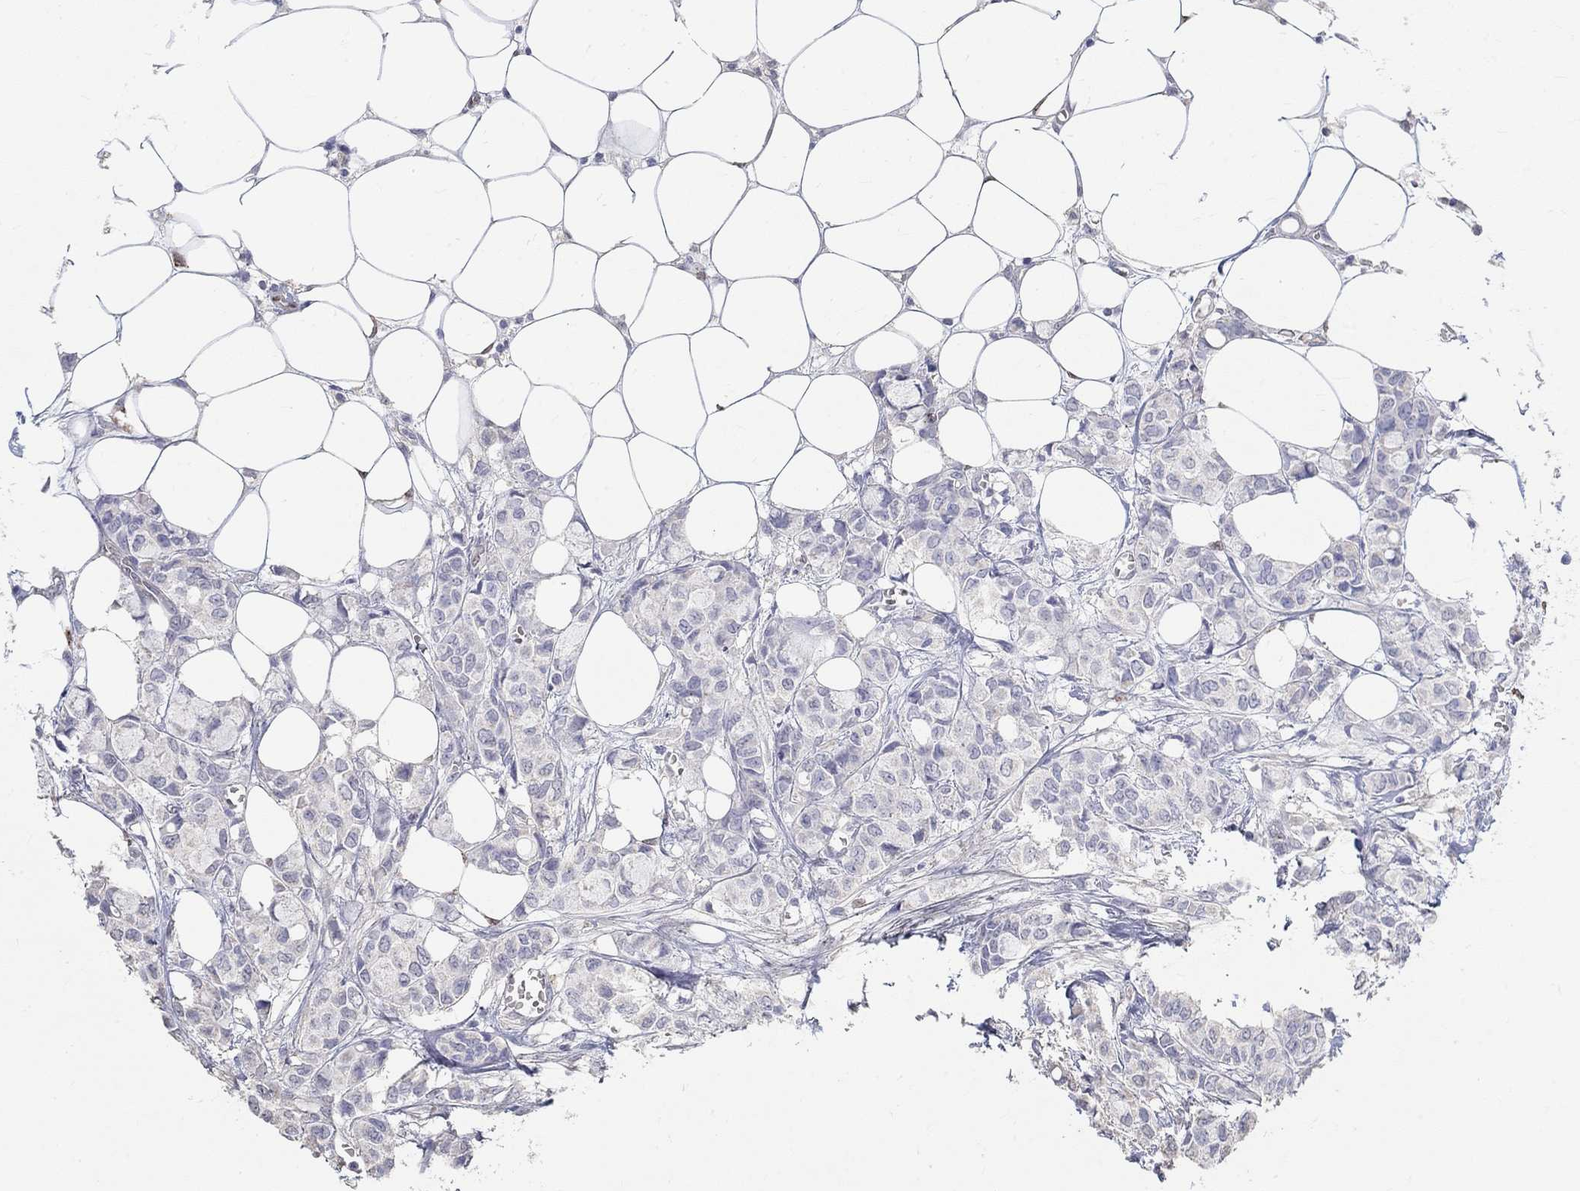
{"staining": {"intensity": "negative", "quantity": "none", "location": "none"}, "tissue": "breast cancer", "cell_type": "Tumor cells", "image_type": "cancer", "snomed": [{"axis": "morphology", "description": "Duct carcinoma"}, {"axis": "topography", "description": "Breast"}], "caption": "A photomicrograph of human breast invasive ductal carcinoma is negative for staining in tumor cells.", "gene": "FGF2", "patient": {"sex": "female", "age": 85}}